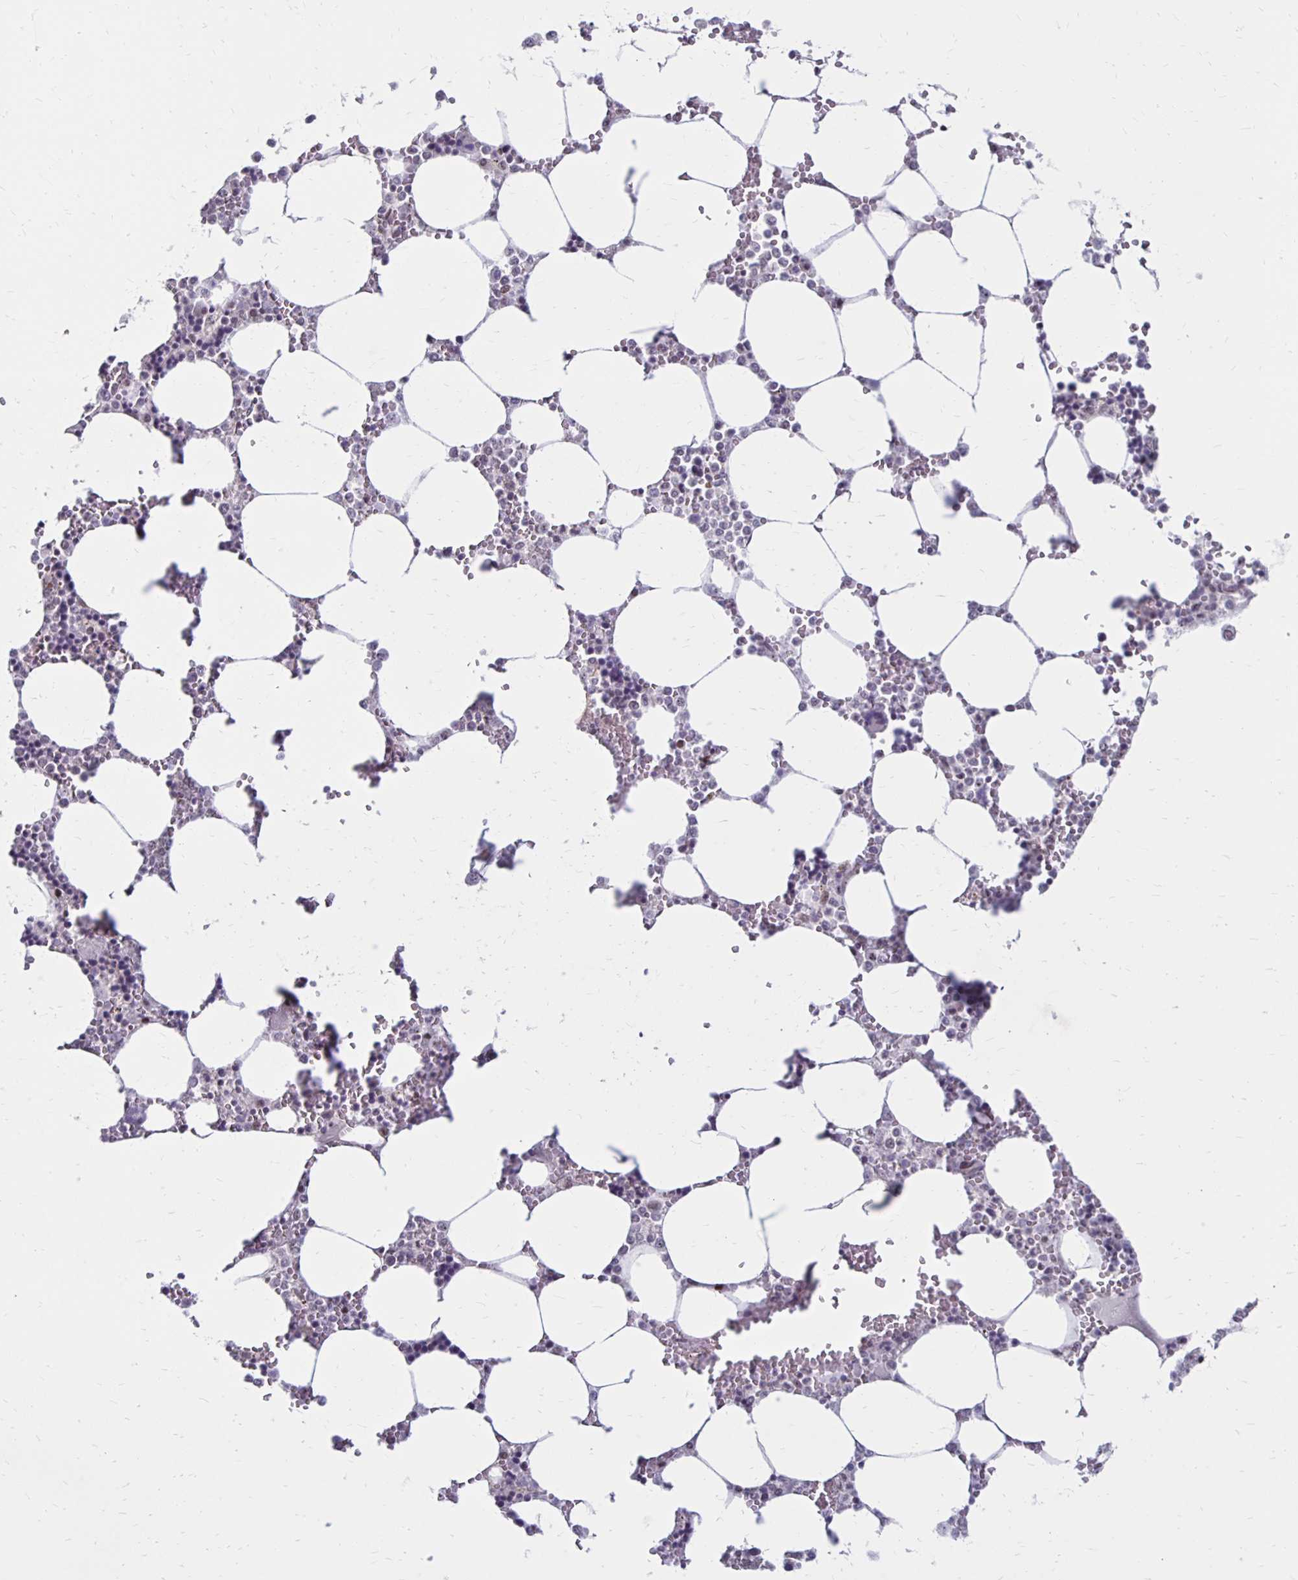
{"staining": {"intensity": "negative", "quantity": "none", "location": "none"}, "tissue": "bone marrow", "cell_type": "Hematopoietic cells", "image_type": "normal", "snomed": [{"axis": "morphology", "description": "Normal tissue, NOS"}, {"axis": "topography", "description": "Bone marrow"}], "caption": "DAB (3,3'-diaminobenzidine) immunohistochemical staining of benign bone marrow shows no significant expression in hematopoietic cells. (Stains: DAB (3,3'-diaminobenzidine) immunohistochemistry (IHC) with hematoxylin counter stain, Microscopy: brightfield microscopy at high magnification).", "gene": "DAGLA", "patient": {"sex": "male", "age": 64}}